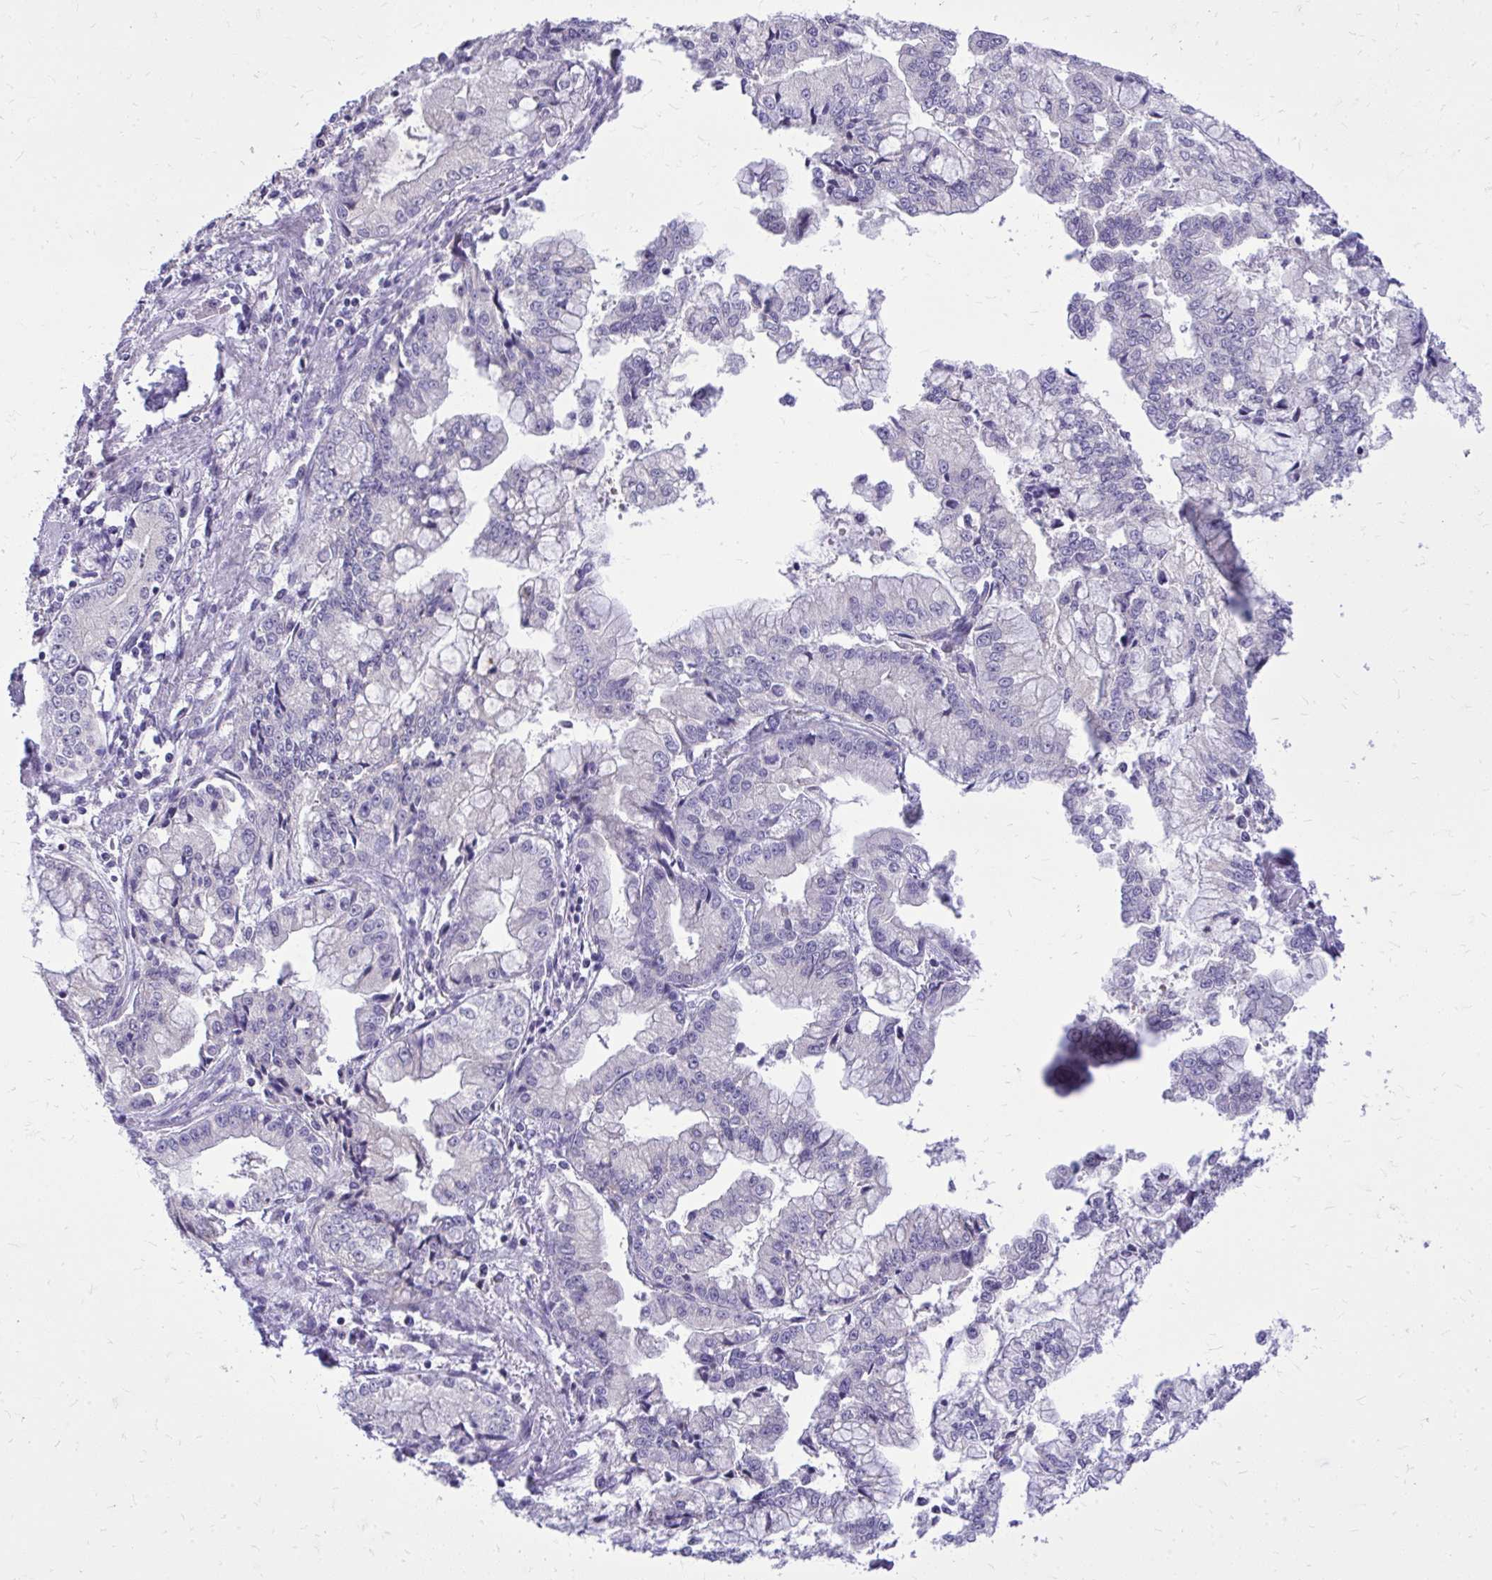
{"staining": {"intensity": "negative", "quantity": "none", "location": "none"}, "tissue": "stomach cancer", "cell_type": "Tumor cells", "image_type": "cancer", "snomed": [{"axis": "morphology", "description": "Adenocarcinoma, NOS"}, {"axis": "topography", "description": "Stomach, upper"}], "caption": "Tumor cells are negative for protein expression in human stomach cancer.", "gene": "DPY19L1", "patient": {"sex": "female", "age": 74}}